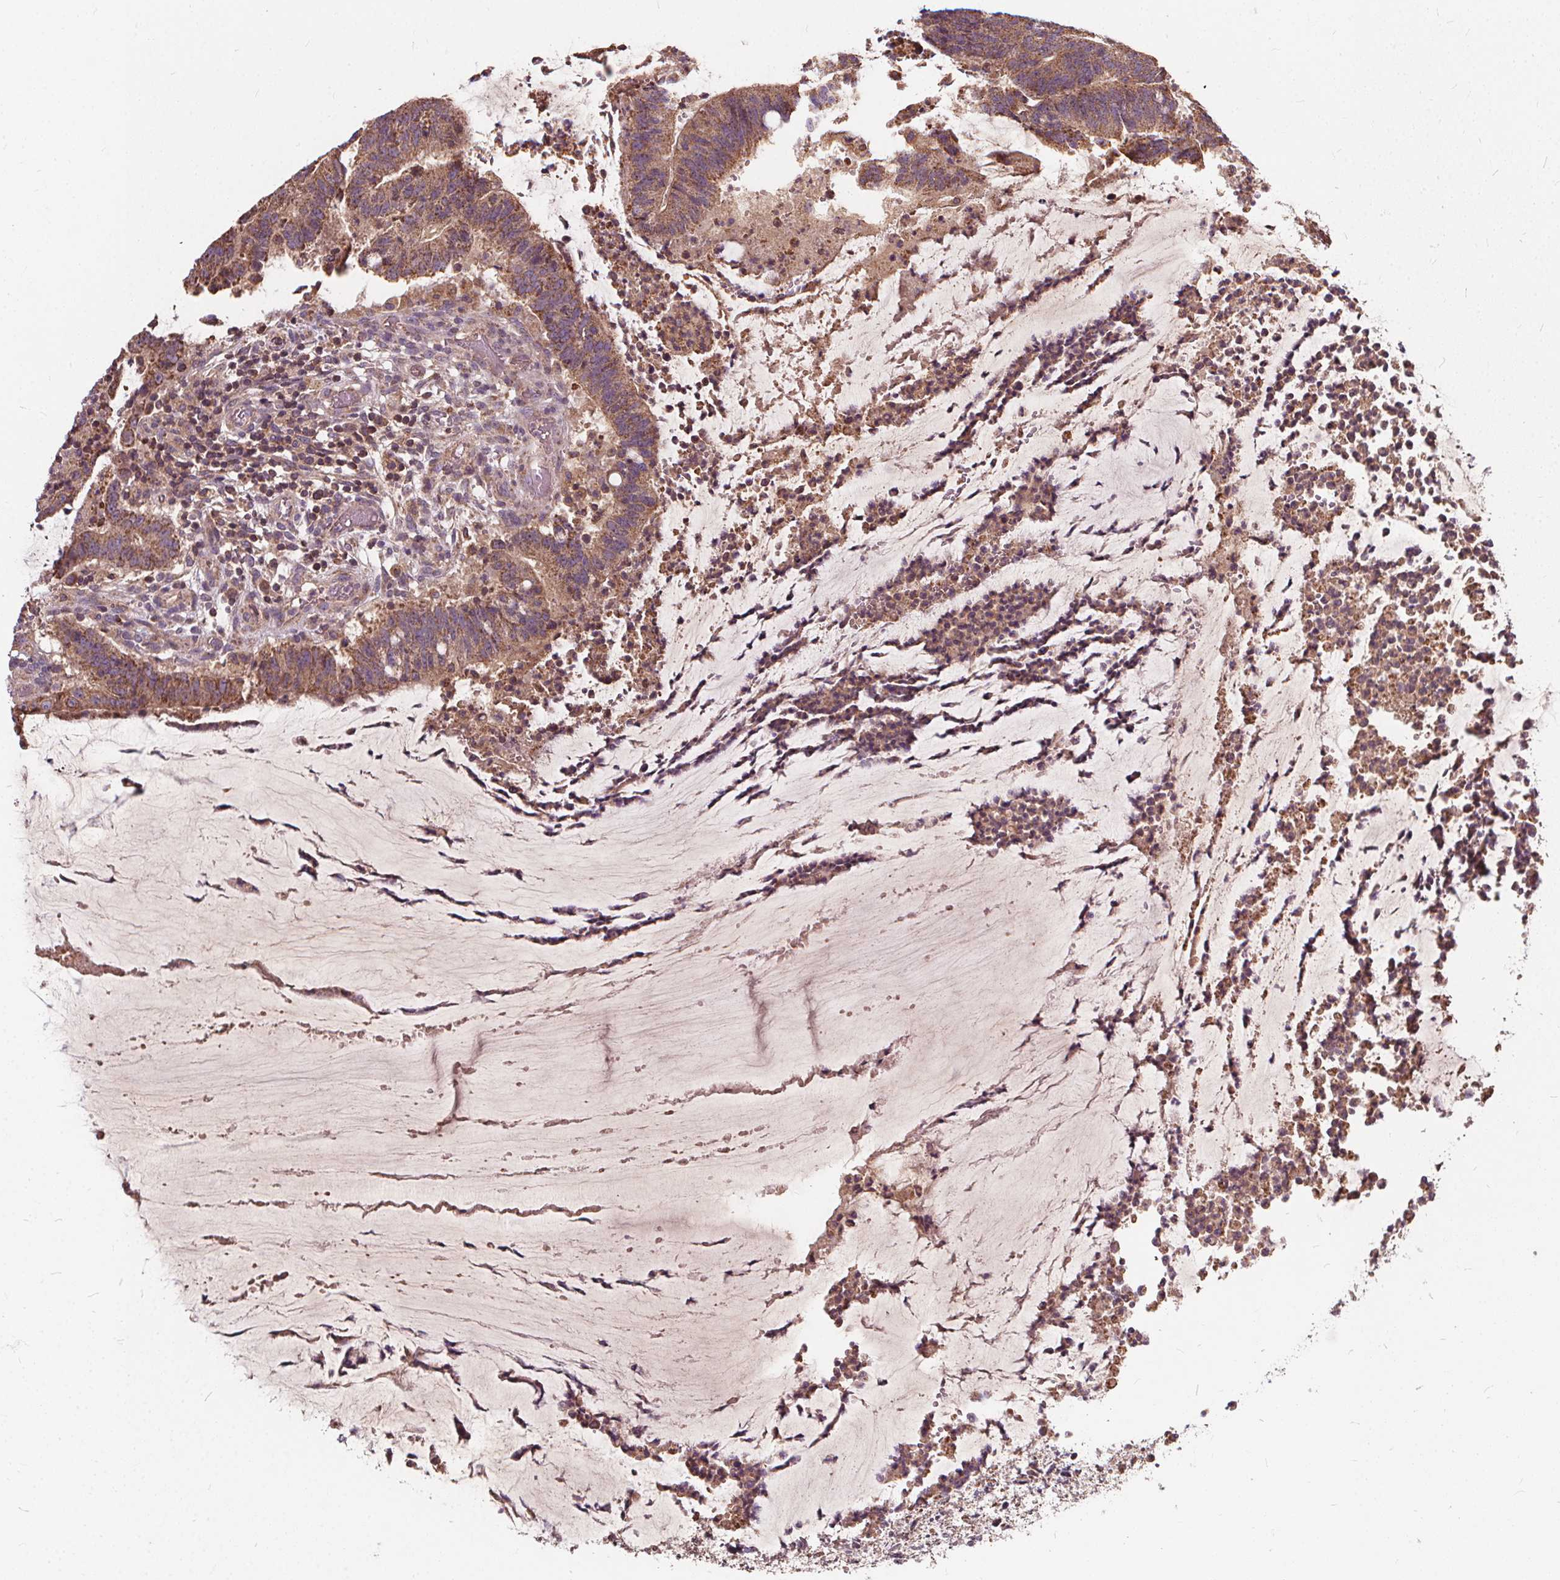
{"staining": {"intensity": "moderate", "quantity": ">75%", "location": "cytoplasmic/membranous"}, "tissue": "colorectal cancer", "cell_type": "Tumor cells", "image_type": "cancer", "snomed": [{"axis": "morphology", "description": "Adenocarcinoma, NOS"}, {"axis": "topography", "description": "Colon"}], "caption": "Immunohistochemistry of adenocarcinoma (colorectal) exhibits medium levels of moderate cytoplasmic/membranous expression in about >75% of tumor cells.", "gene": "ORAI2", "patient": {"sex": "female", "age": 43}}